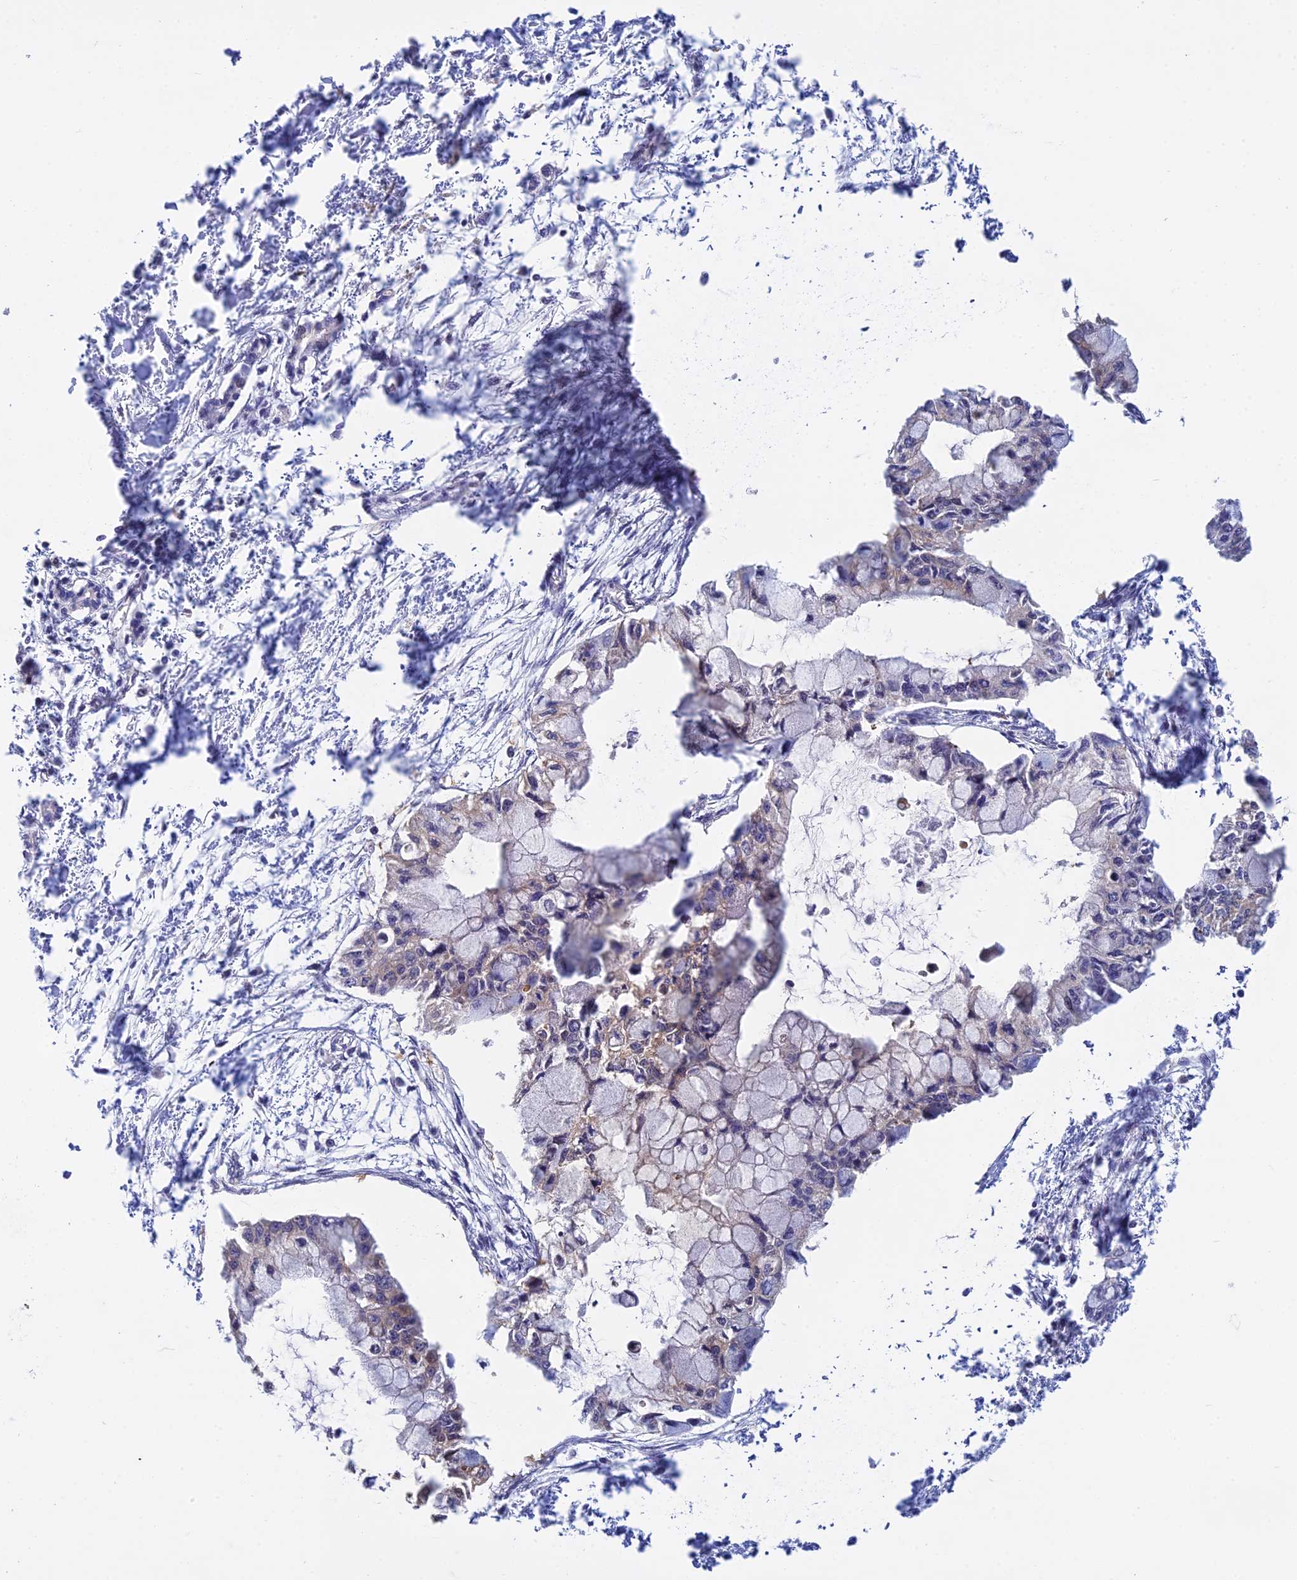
{"staining": {"intensity": "moderate", "quantity": "25%-75%", "location": "cytoplasmic/membranous"}, "tissue": "pancreatic cancer", "cell_type": "Tumor cells", "image_type": "cancer", "snomed": [{"axis": "morphology", "description": "Adenocarcinoma, NOS"}, {"axis": "topography", "description": "Pancreas"}], "caption": "Pancreatic cancer stained for a protein (brown) displays moderate cytoplasmic/membranous positive staining in approximately 25%-75% of tumor cells.", "gene": "B3GALT4", "patient": {"sex": "male", "age": 48}}